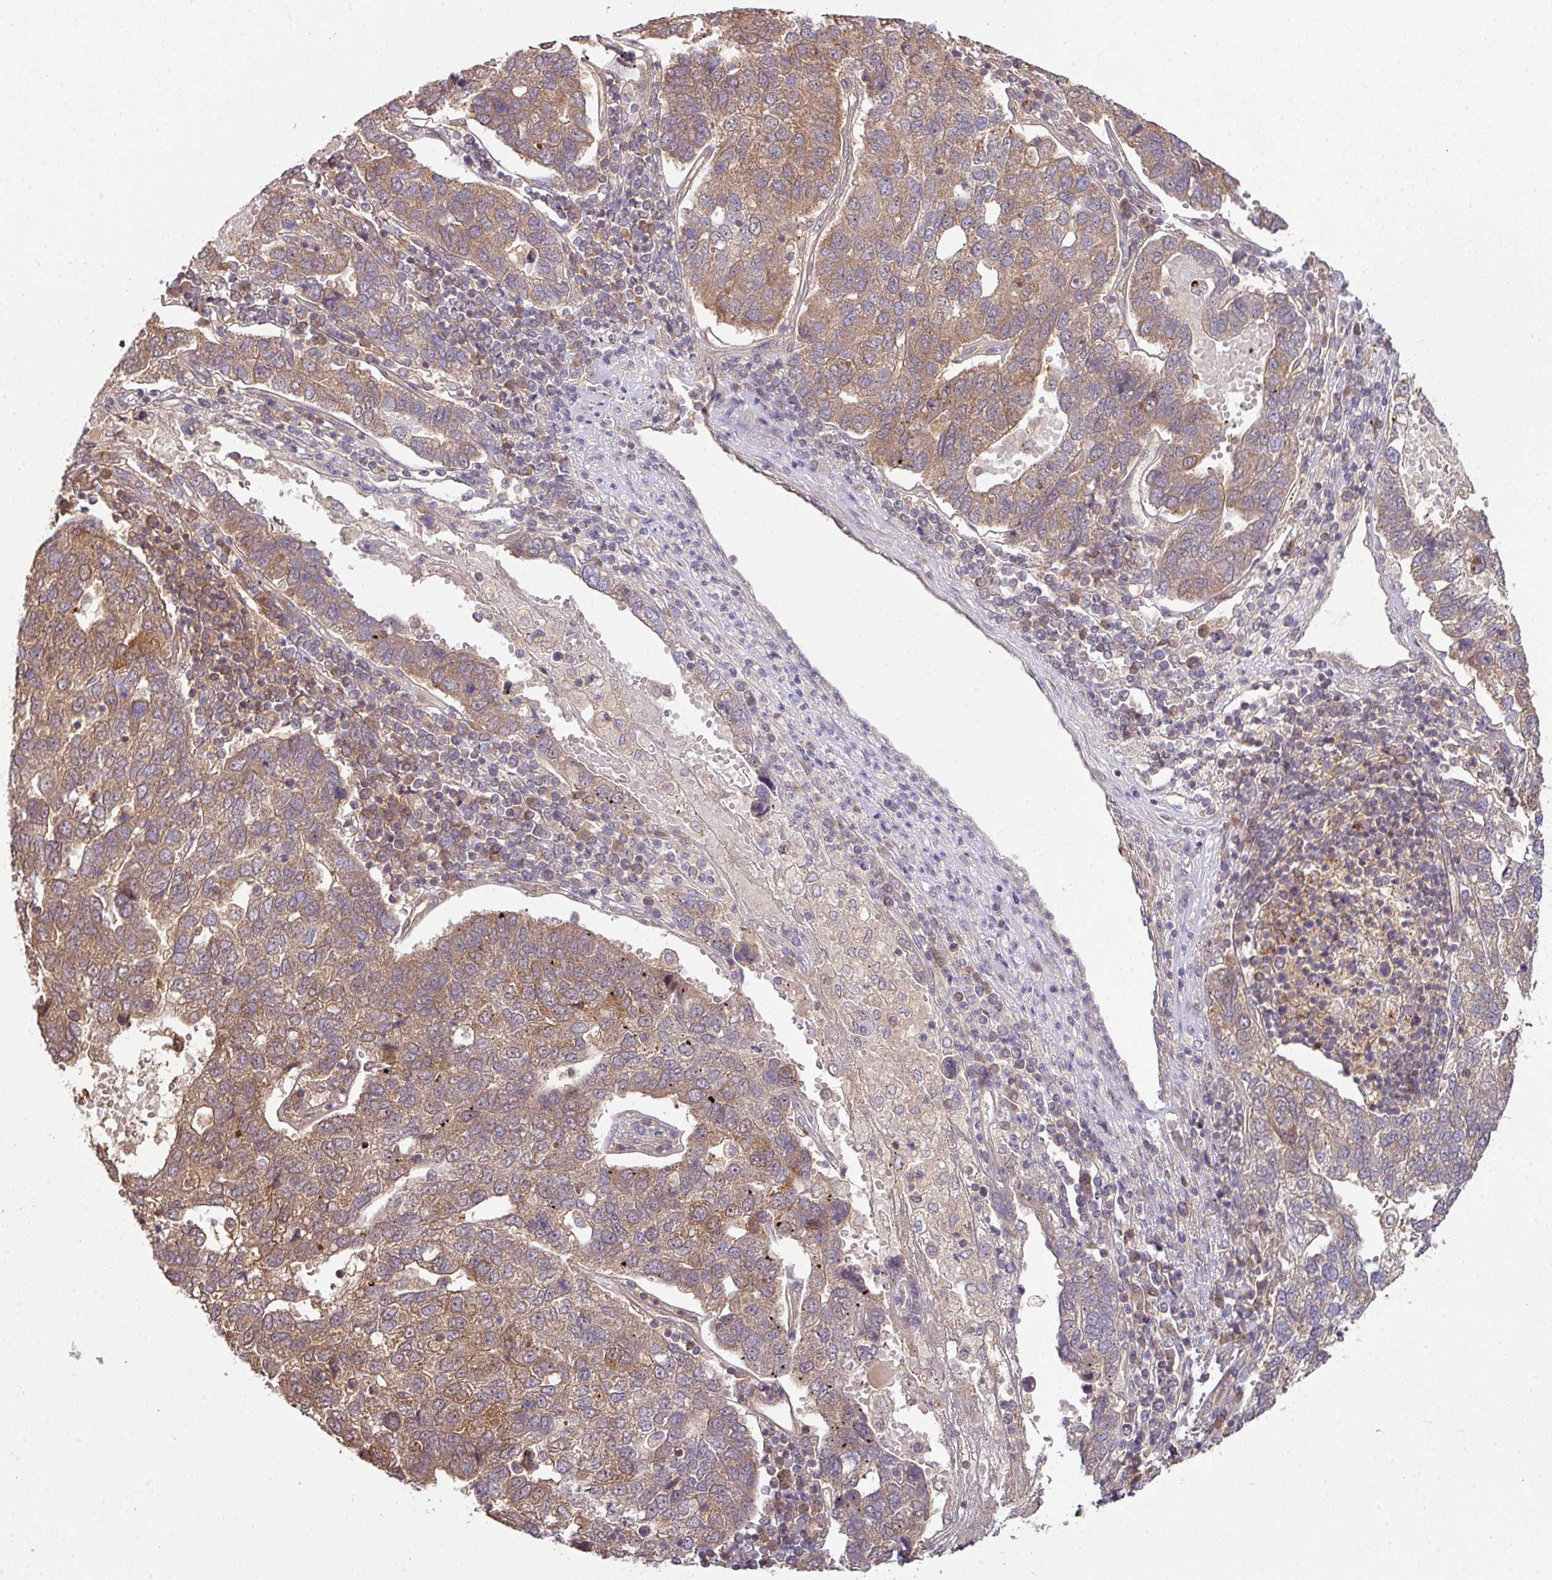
{"staining": {"intensity": "moderate", "quantity": ">75%", "location": "cytoplasmic/membranous"}, "tissue": "pancreatic cancer", "cell_type": "Tumor cells", "image_type": "cancer", "snomed": [{"axis": "morphology", "description": "Adenocarcinoma, NOS"}, {"axis": "topography", "description": "Pancreas"}], "caption": "Immunohistochemical staining of human adenocarcinoma (pancreatic) reveals moderate cytoplasmic/membranous protein positivity in approximately >75% of tumor cells.", "gene": "SLAMF6", "patient": {"sex": "female", "age": 61}}